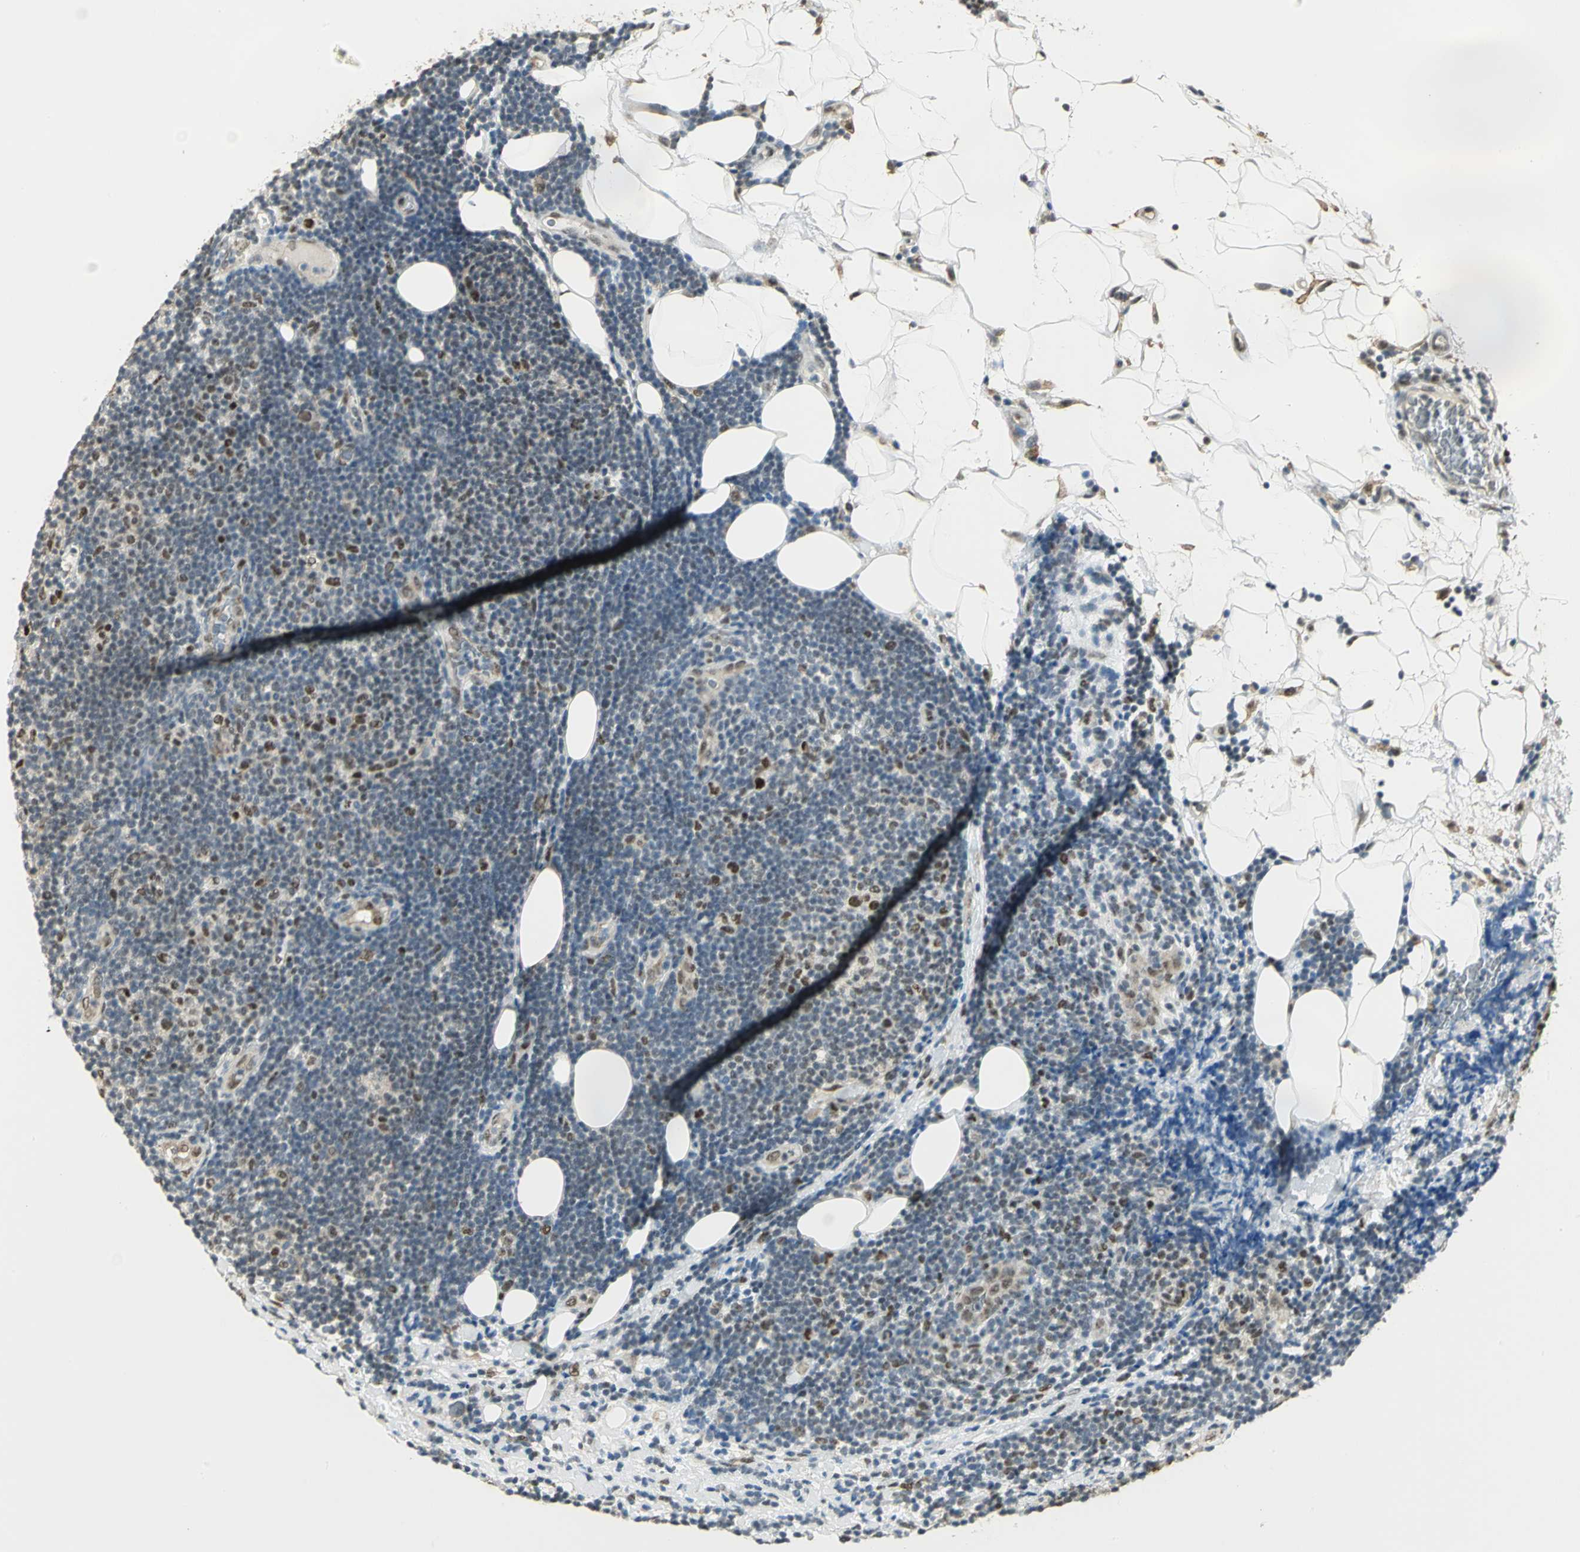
{"staining": {"intensity": "negative", "quantity": "none", "location": "none"}, "tissue": "lymphoma", "cell_type": "Tumor cells", "image_type": "cancer", "snomed": [{"axis": "morphology", "description": "Malignant lymphoma, non-Hodgkin's type, Low grade"}, {"axis": "topography", "description": "Lymph node"}], "caption": "Immunohistochemistry (IHC) micrograph of lymphoma stained for a protein (brown), which exhibits no positivity in tumor cells.", "gene": "DDX5", "patient": {"sex": "male", "age": 83}}